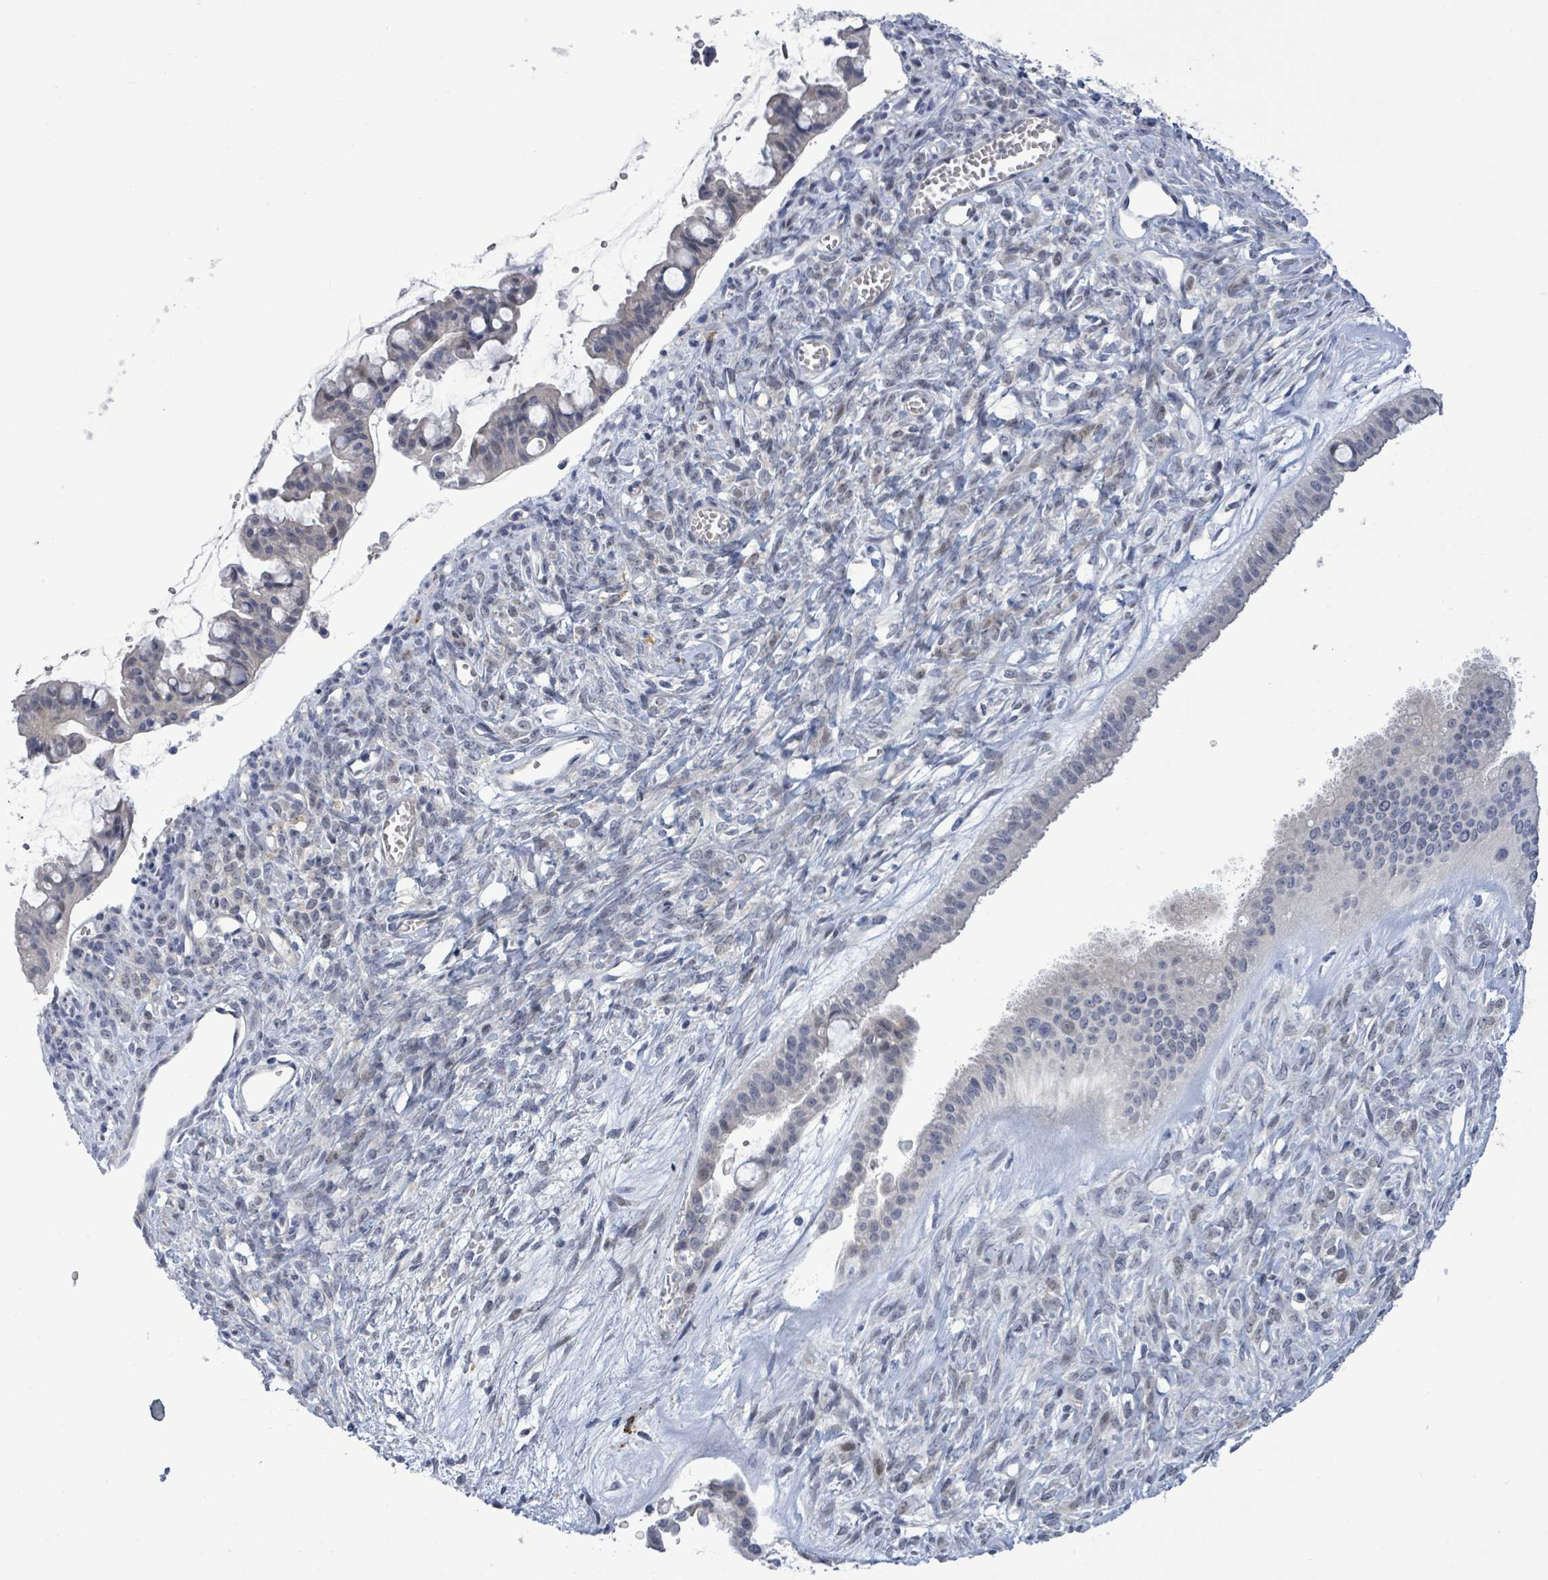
{"staining": {"intensity": "negative", "quantity": "none", "location": "none"}, "tissue": "ovarian cancer", "cell_type": "Tumor cells", "image_type": "cancer", "snomed": [{"axis": "morphology", "description": "Cystadenocarcinoma, mucinous, NOS"}, {"axis": "topography", "description": "Ovary"}], "caption": "A high-resolution image shows IHC staining of mucinous cystadenocarcinoma (ovarian), which displays no significant positivity in tumor cells.", "gene": "CT45A5", "patient": {"sex": "female", "age": 73}}